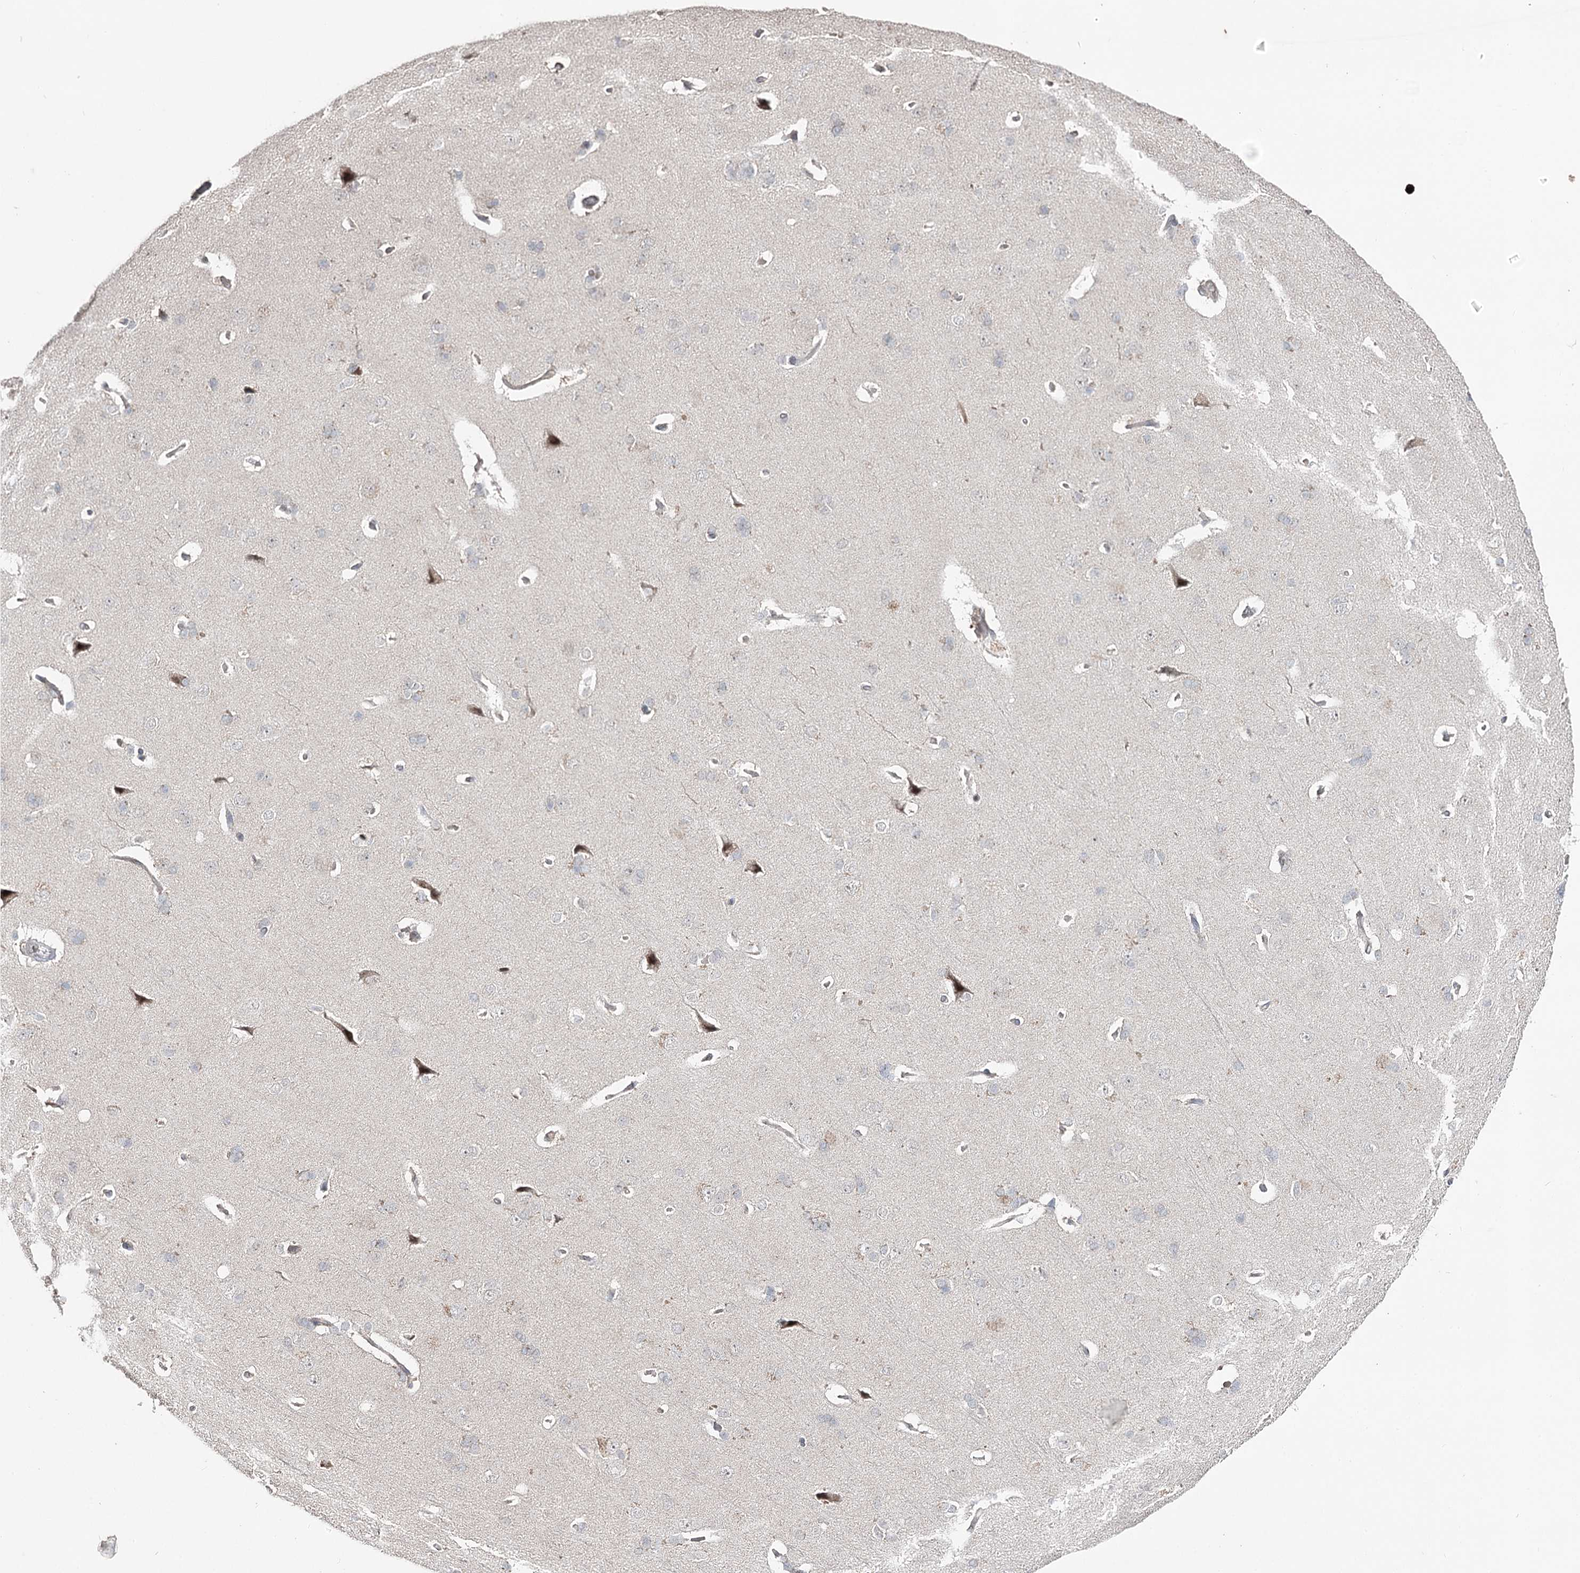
{"staining": {"intensity": "negative", "quantity": "none", "location": "none"}, "tissue": "cerebral cortex", "cell_type": "Endothelial cells", "image_type": "normal", "snomed": [{"axis": "morphology", "description": "Normal tissue, NOS"}, {"axis": "topography", "description": "Cerebral cortex"}], "caption": "High power microscopy photomicrograph of an immunohistochemistry micrograph of benign cerebral cortex, revealing no significant positivity in endothelial cells.", "gene": "HSD11B2", "patient": {"sex": "male", "age": 62}}